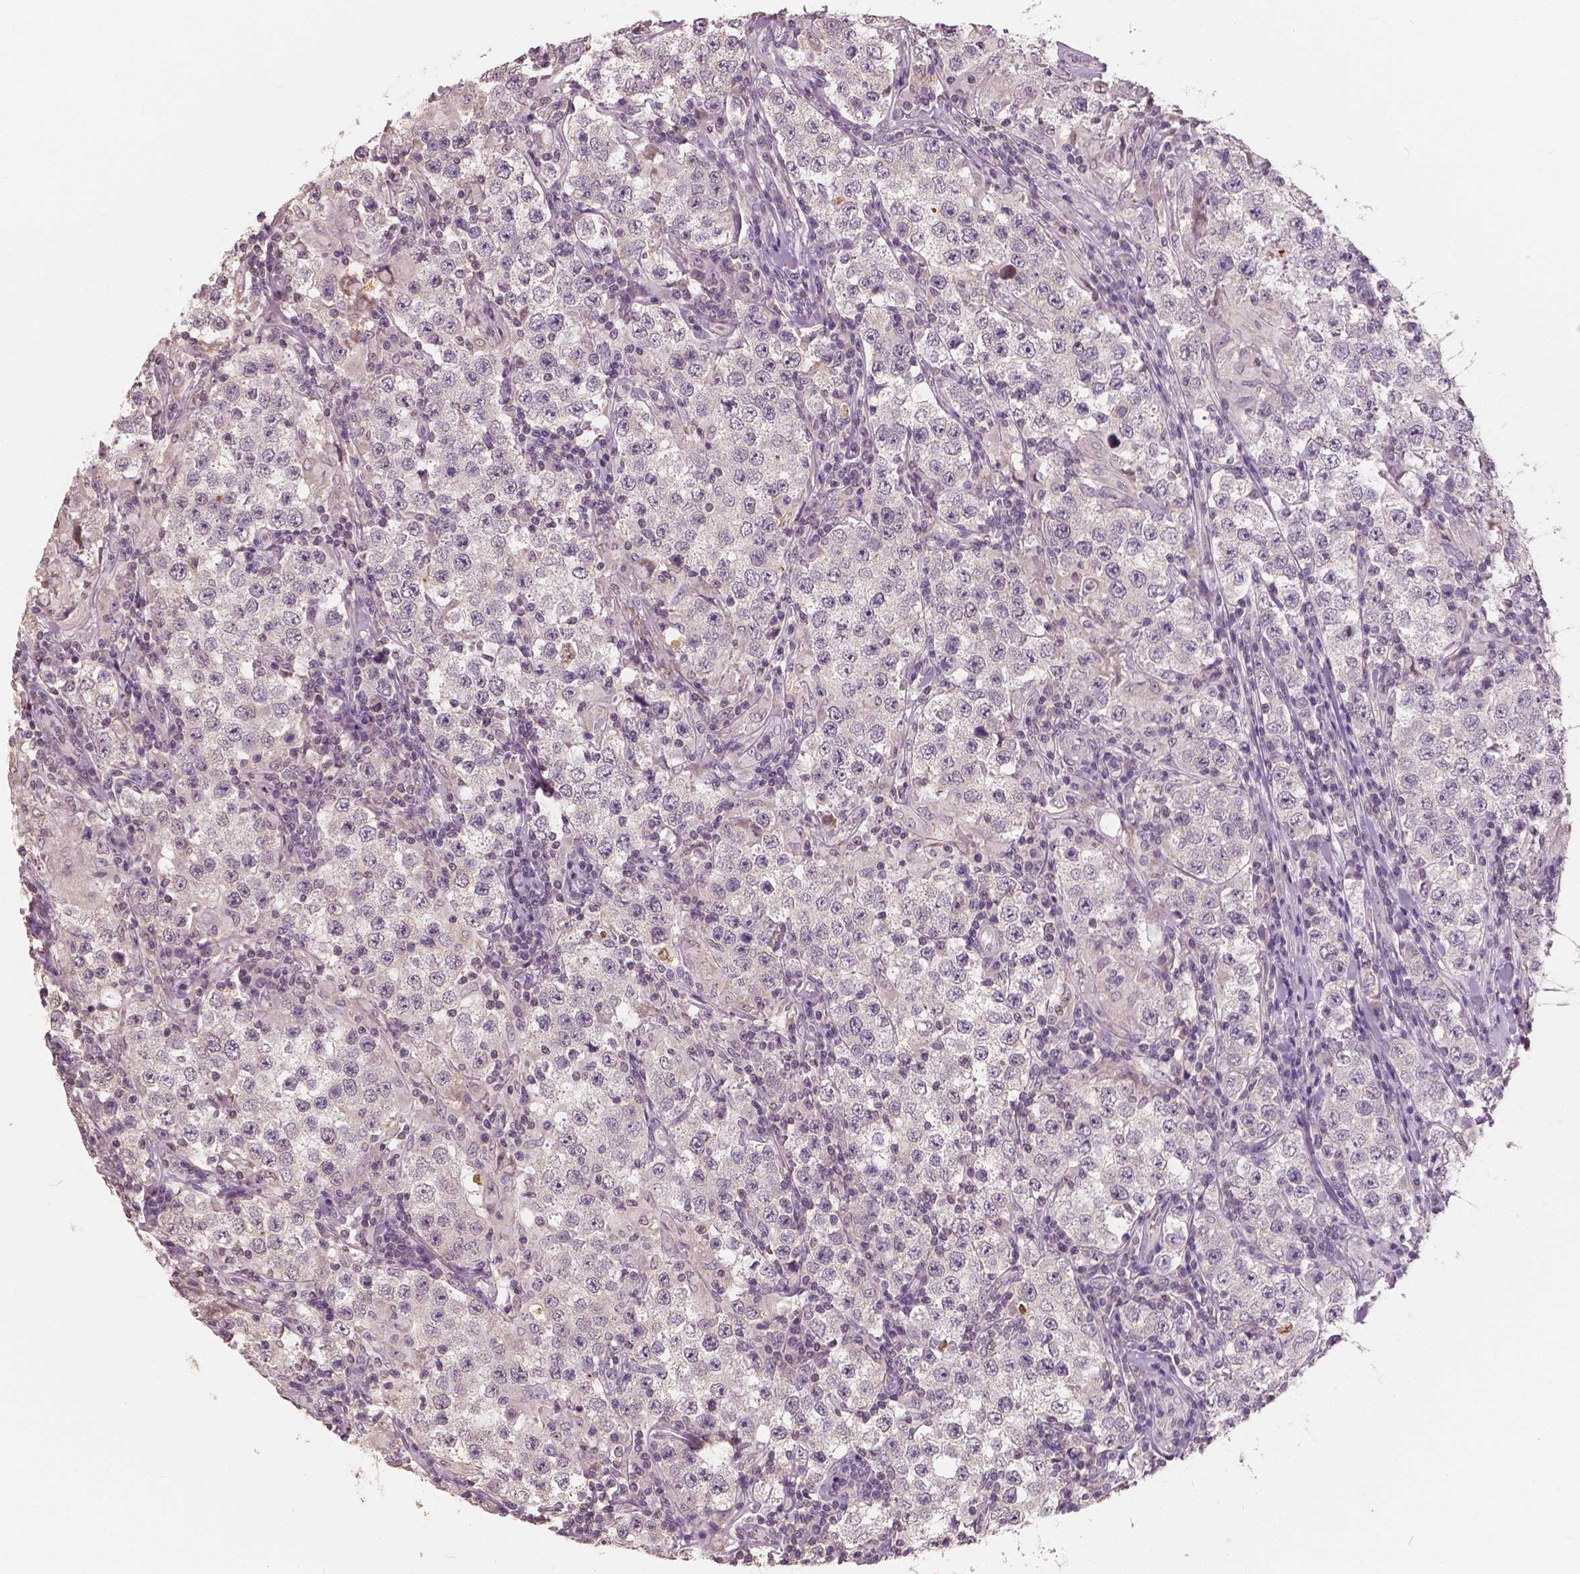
{"staining": {"intensity": "negative", "quantity": "none", "location": "none"}, "tissue": "testis cancer", "cell_type": "Tumor cells", "image_type": "cancer", "snomed": [{"axis": "morphology", "description": "Seminoma, NOS"}, {"axis": "morphology", "description": "Carcinoma, Embryonal, NOS"}, {"axis": "topography", "description": "Testis"}], "caption": "The photomicrograph demonstrates no staining of tumor cells in testis cancer.", "gene": "SAT2", "patient": {"sex": "male", "age": 41}}